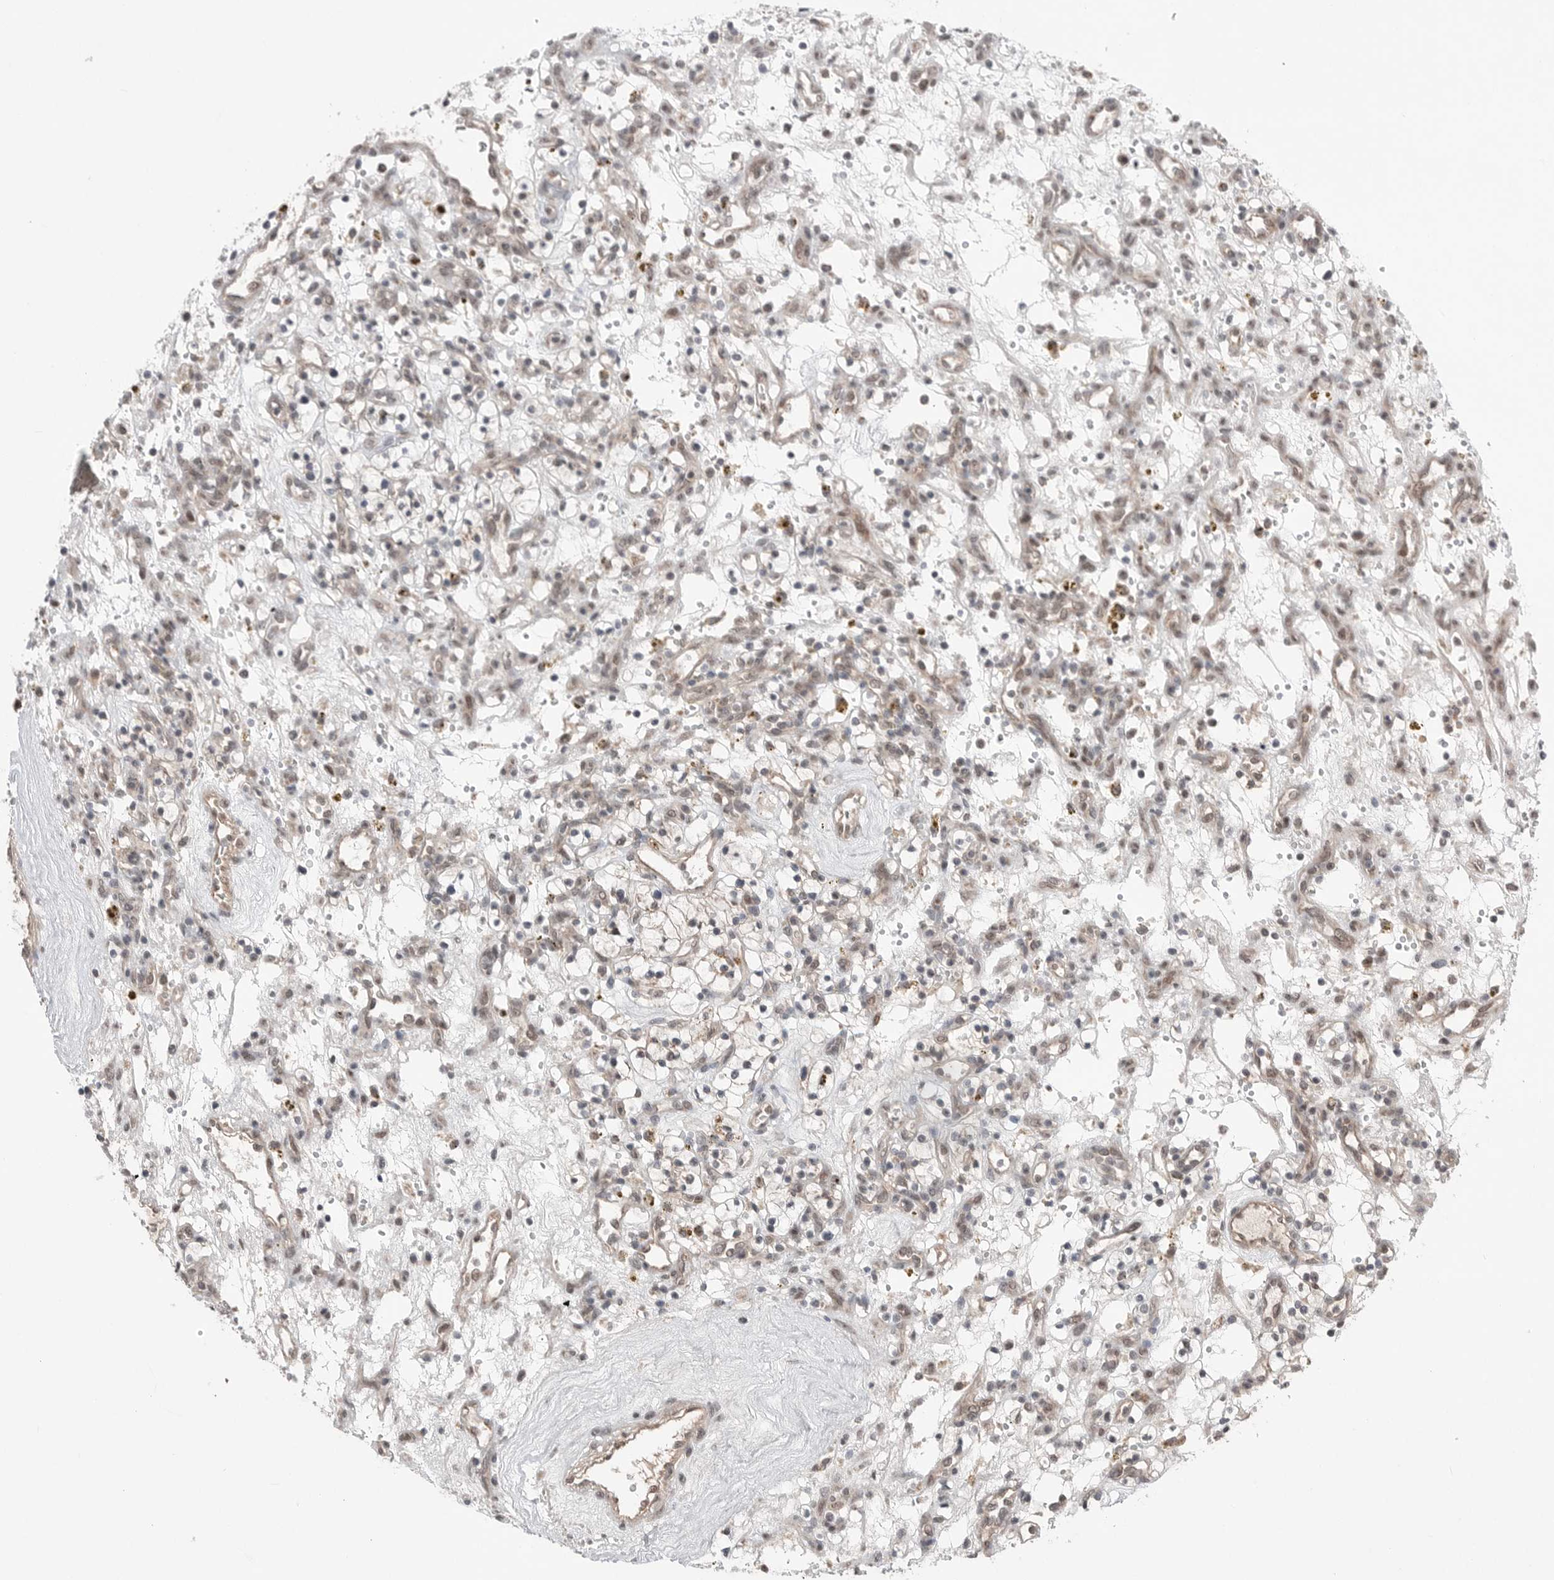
{"staining": {"intensity": "weak", "quantity": "25%-75%", "location": "cytoplasmic/membranous"}, "tissue": "renal cancer", "cell_type": "Tumor cells", "image_type": "cancer", "snomed": [{"axis": "morphology", "description": "Adenocarcinoma, NOS"}, {"axis": "topography", "description": "Kidney"}], "caption": "Brown immunohistochemical staining in adenocarcinoma (renal) demonstrates weak cytoplasmic/membranous expression in about 25%-75% of tumor cells. The protein is shown in brown color, while the nuclei are stained blue.", "gene": "NTAQ1", "patient": {"sex": "female", "age": 57}}